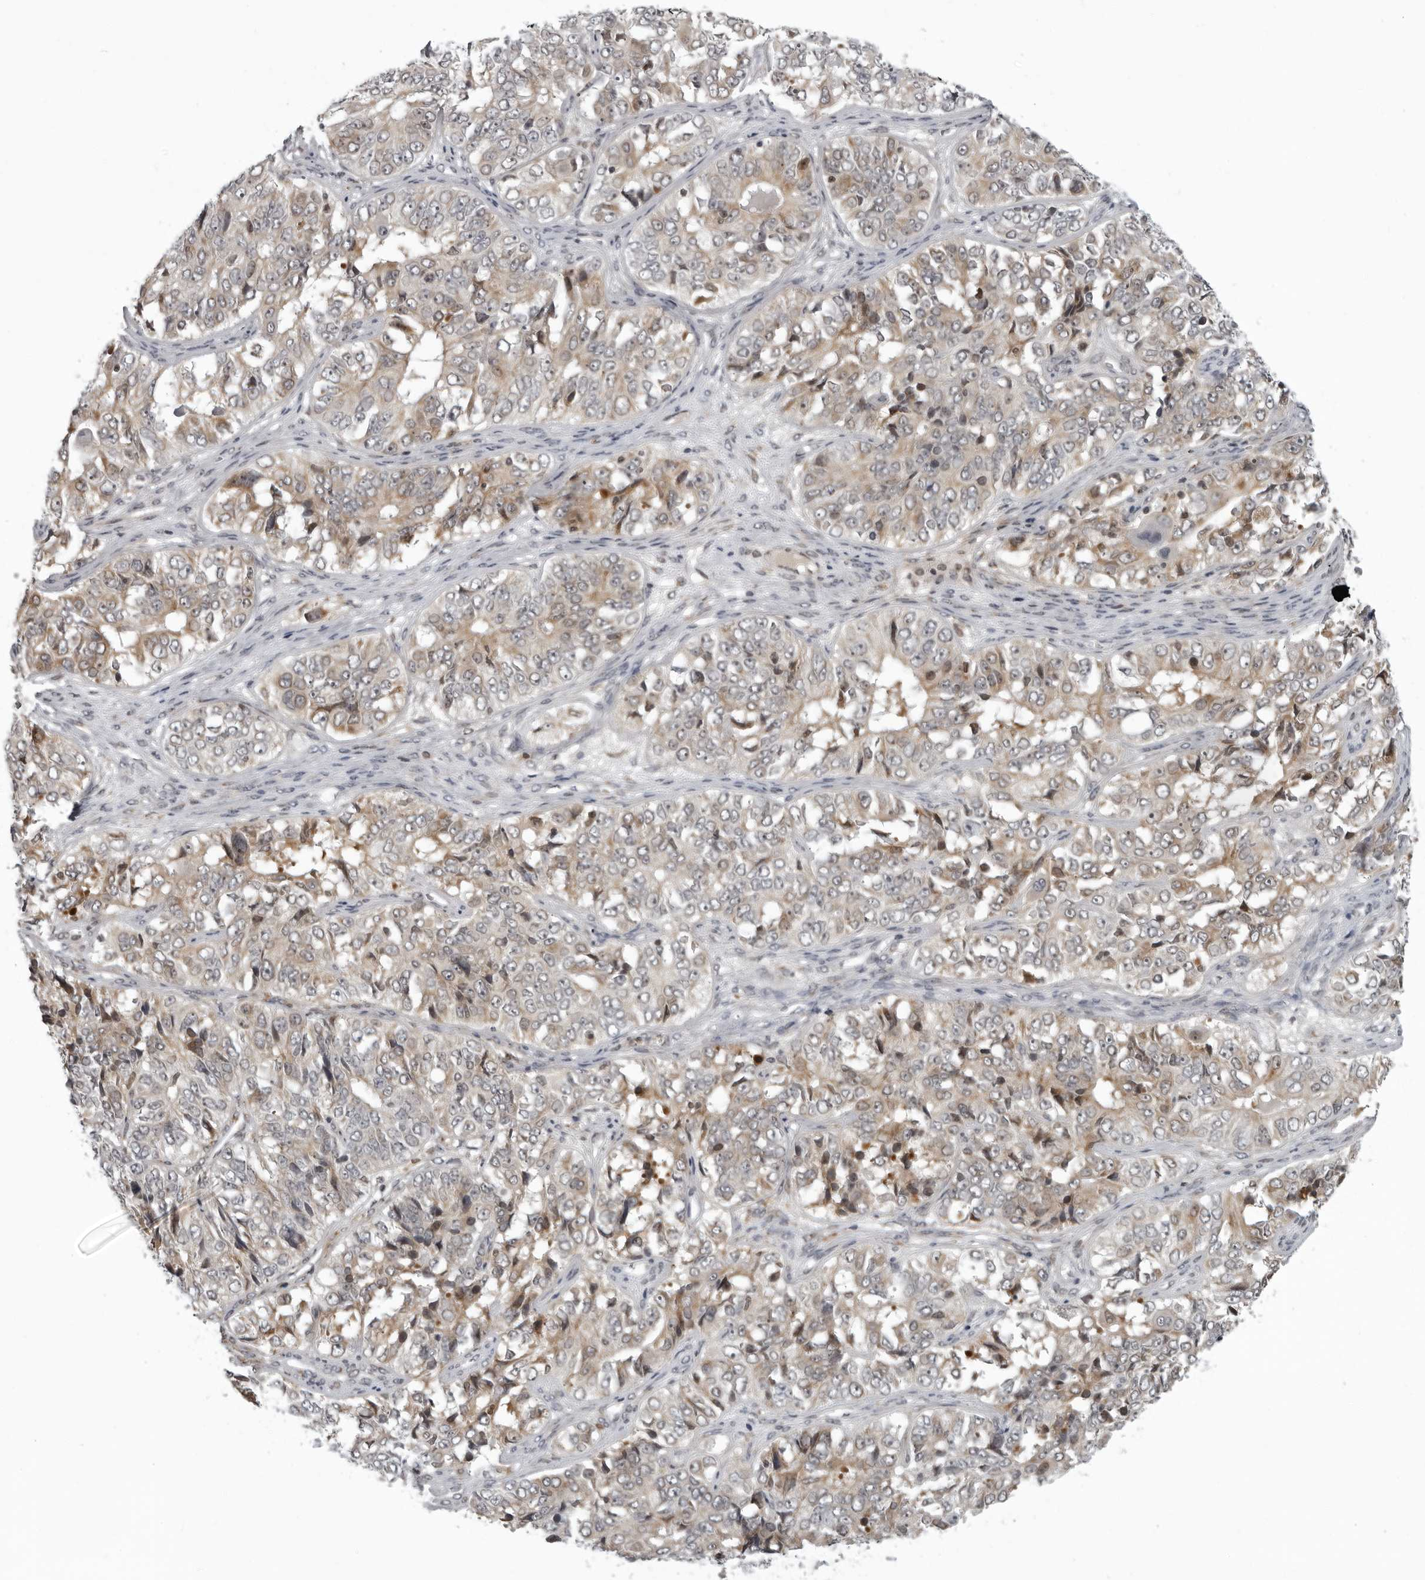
{"staining": {"intensity": "weak", "quantity": ">75%", "location": "cytoplasmic/membranous"}, "tissue": "ovarian cancer", "cell_type": "Tumor cells", "image_type": "cancer", "snomed": [{"axis": "morphology", "description": "Carcinoma, endometroid"}, {"axis": "topography", "description": "Ovary"}], "caption": "IHC photomicrograph of endometroid carcinoma (ovarian) stained for a protein (brown), which reveals low levels of weak cytoplasmic/membranous expression in about >75% of tumor cells.", "gene": "THOP1", "patient": {"sex": "female", "age": 51}}